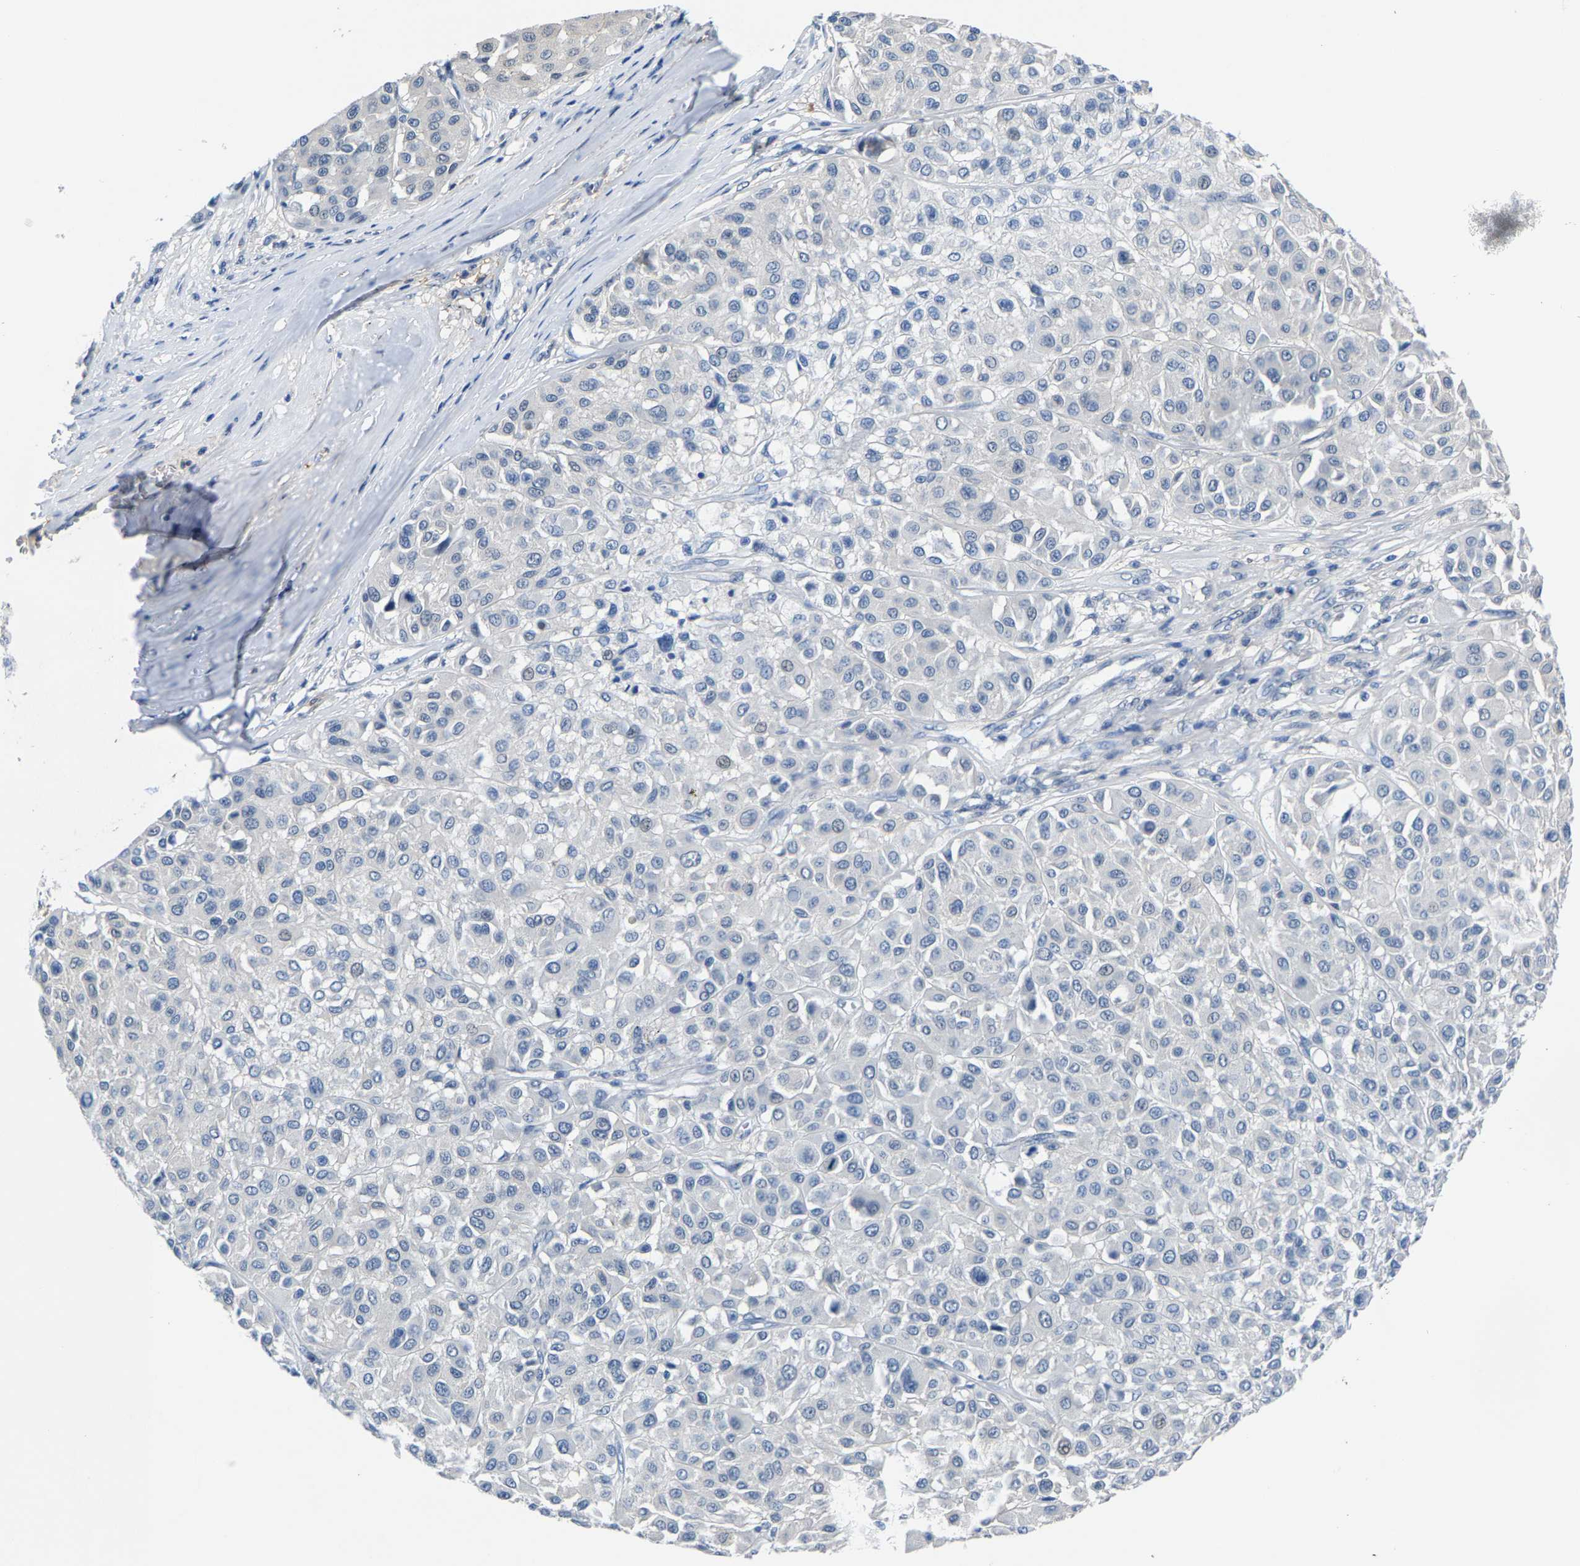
{"staining": {"intensity": "negative", "quantity": "none", "location": "none"}, "tissue": "melanoma", "cell_type": "Tumor cells", "image_type": "cancer", "snomed": [{"axis": "morphology", "description": "Malignant melanoma, Metastatic site"}, {"axis": "topography", "description": "Soft tissue"}], "caption": "This is an immunohistochemistry photomicrograph of human malignant melanoma (metastatic site). There is no staining in tumor cells.", "gene": "SSH3", "patient": {"sex": "male", "age": 41}}